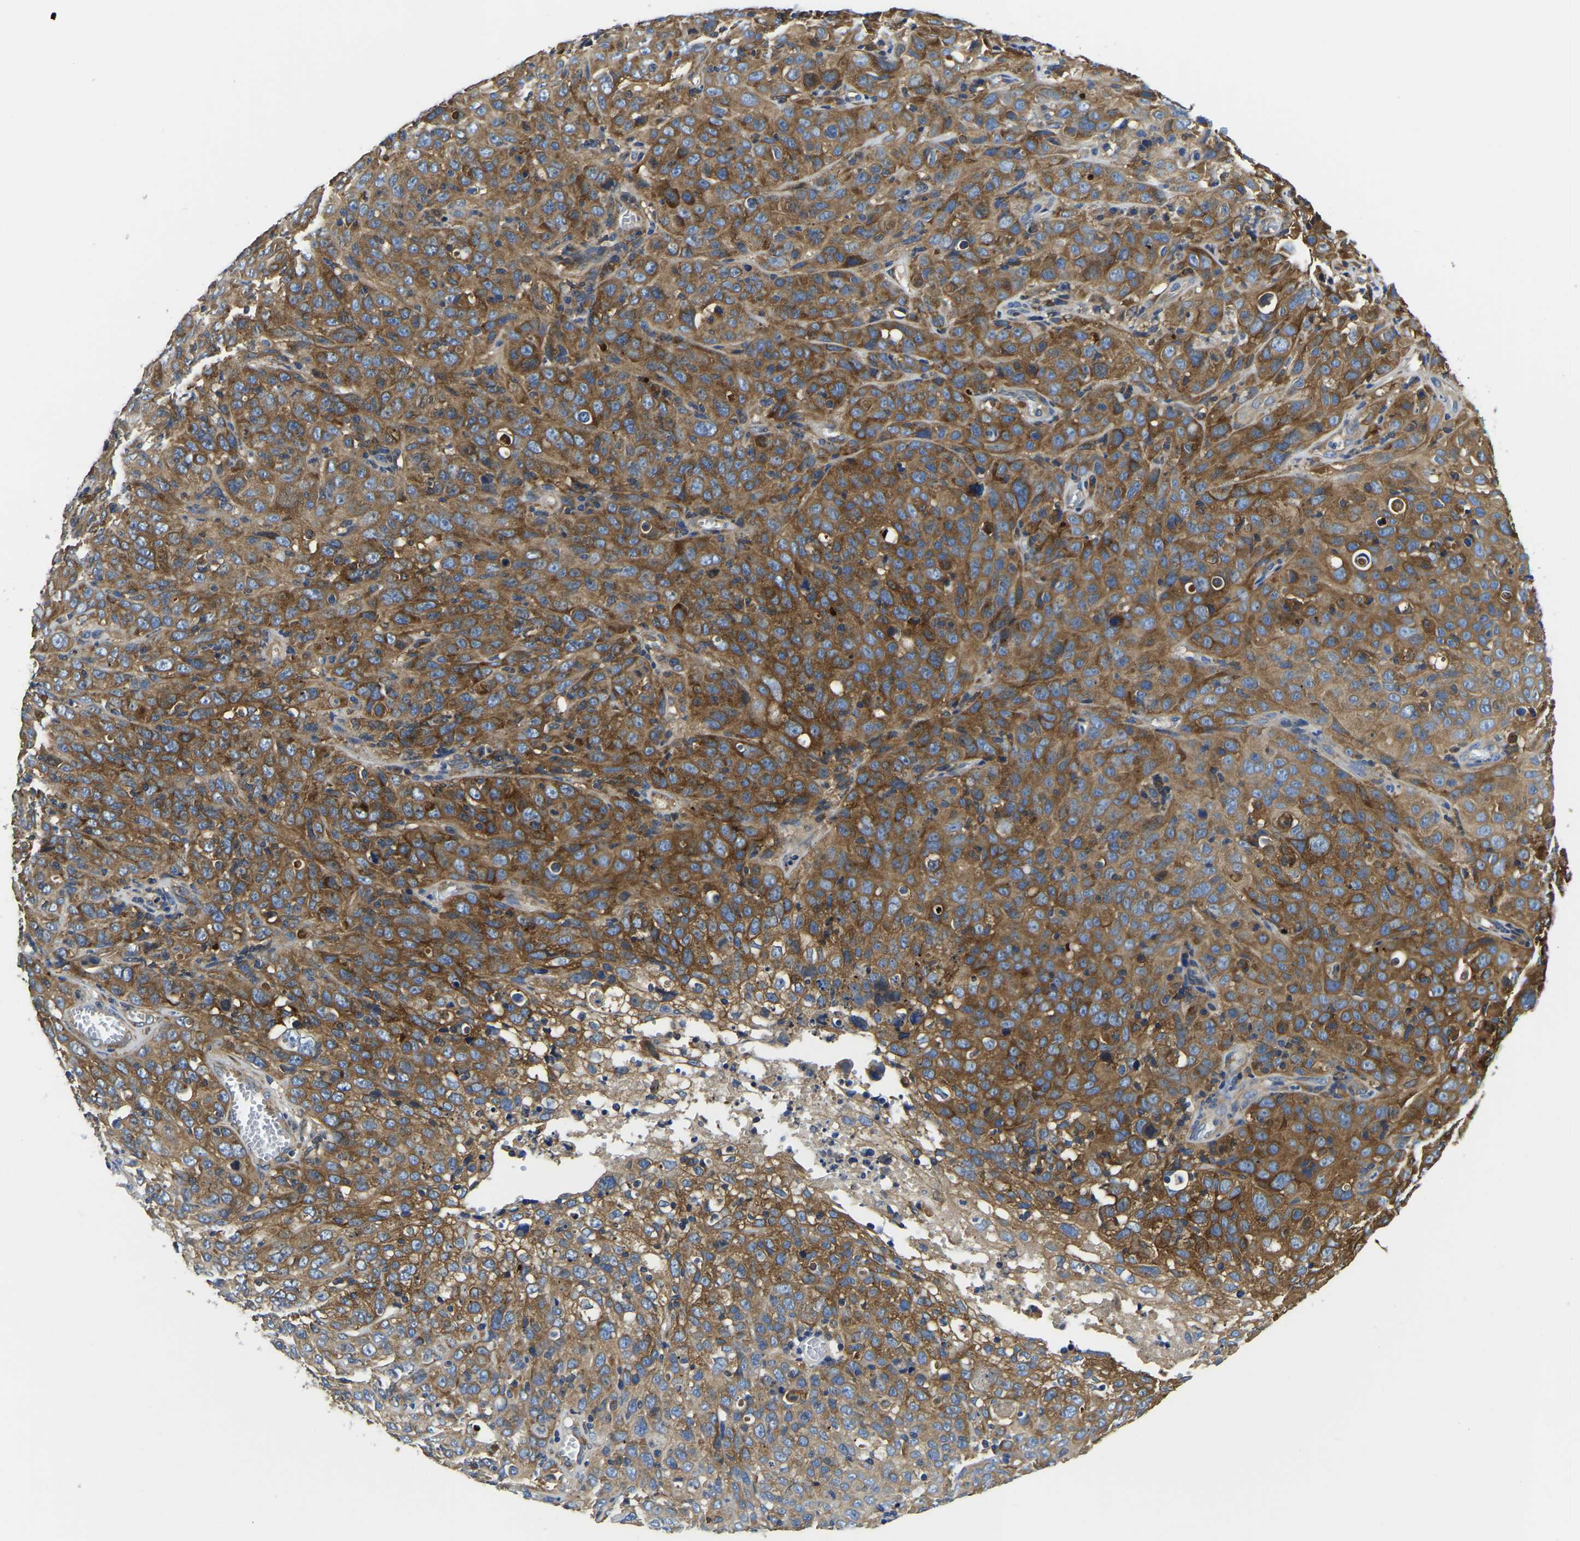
{"staining": {"intensity": "moderate", "quantity": ">75%", "location": "cytoplasmic/membranous"}, "tissue": "cervical cancer", "cell_type": "Tumor cells", "image_type": "cancer", "snomed": [{"axis": "morphology", "description": "Squamous cell carcinoma, NOS"}, {"axis": "topography", "description": "Cervix"}], "caption": "Immunohistochemical staining of cervical squamous cell carcinoma demonstrates moderate cytoplasmic/membranous protein positivity in about >75% of tumor cells.", "gene": "STAT2", "patient": {"sex": "female", "age": 46}}